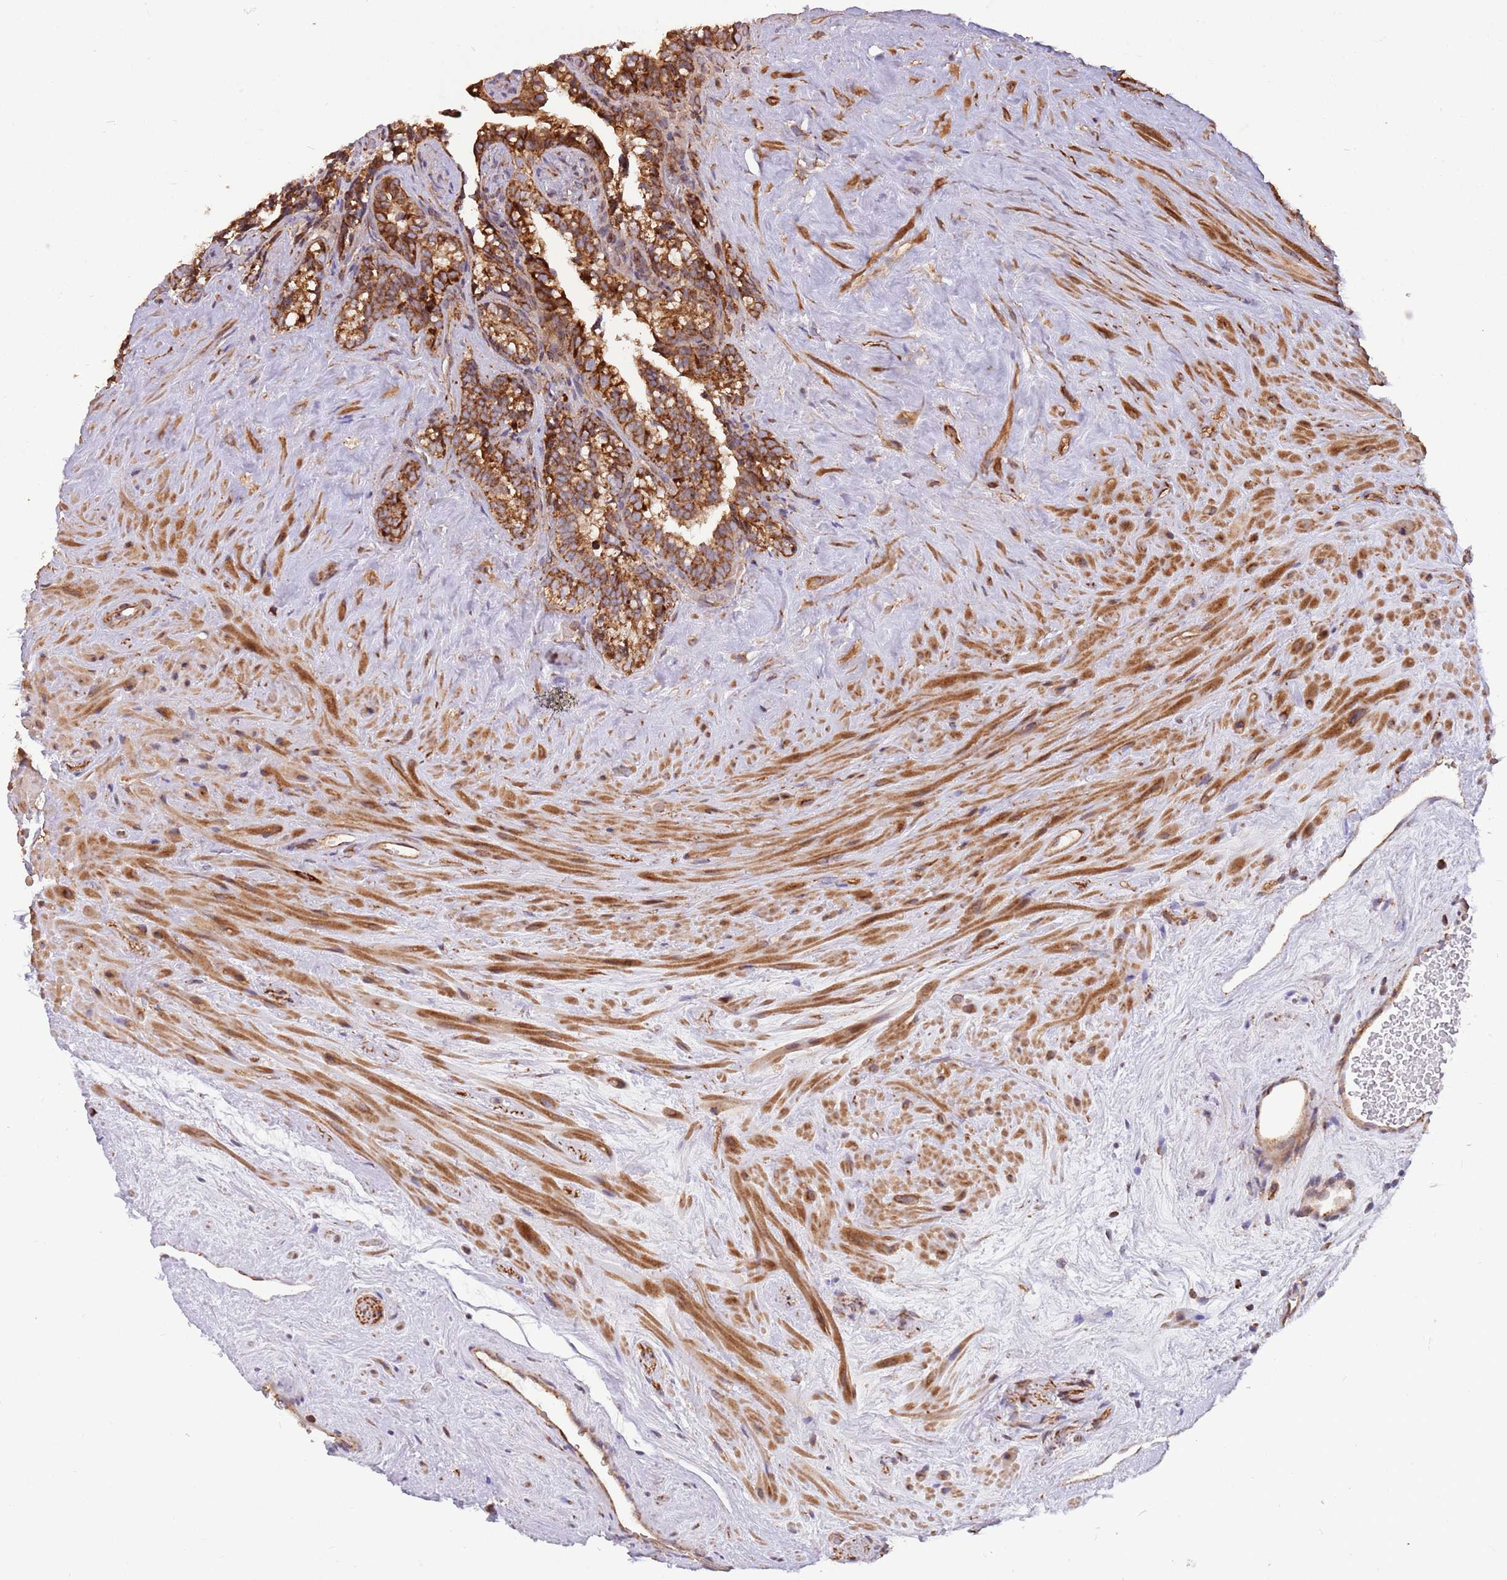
{"staining": {"intensity": "strong", "quantity": ">75%", "location": "cytoplasmic/membranous"}, "tissue": "seminal vesicle", "cell_type": "Glandular cells", "image_type": "normal", "snomed": [{"axis": "morphology", "description": "Normal tissue, NOS"}, {"axis": "topography", "description": "Prostate"}, {"axis": "topography", "description": "Seminal veicle"}], "caption": "This histopathology image exhibits immunohistochemistry (IHC) staining of normal seminal vesicle, with high strong cytoplasmic/membranous positivity in approximately >75% of glandular cells.", "gene": "ATP5PD", "patient": {"sex": "male", "age": 79}}